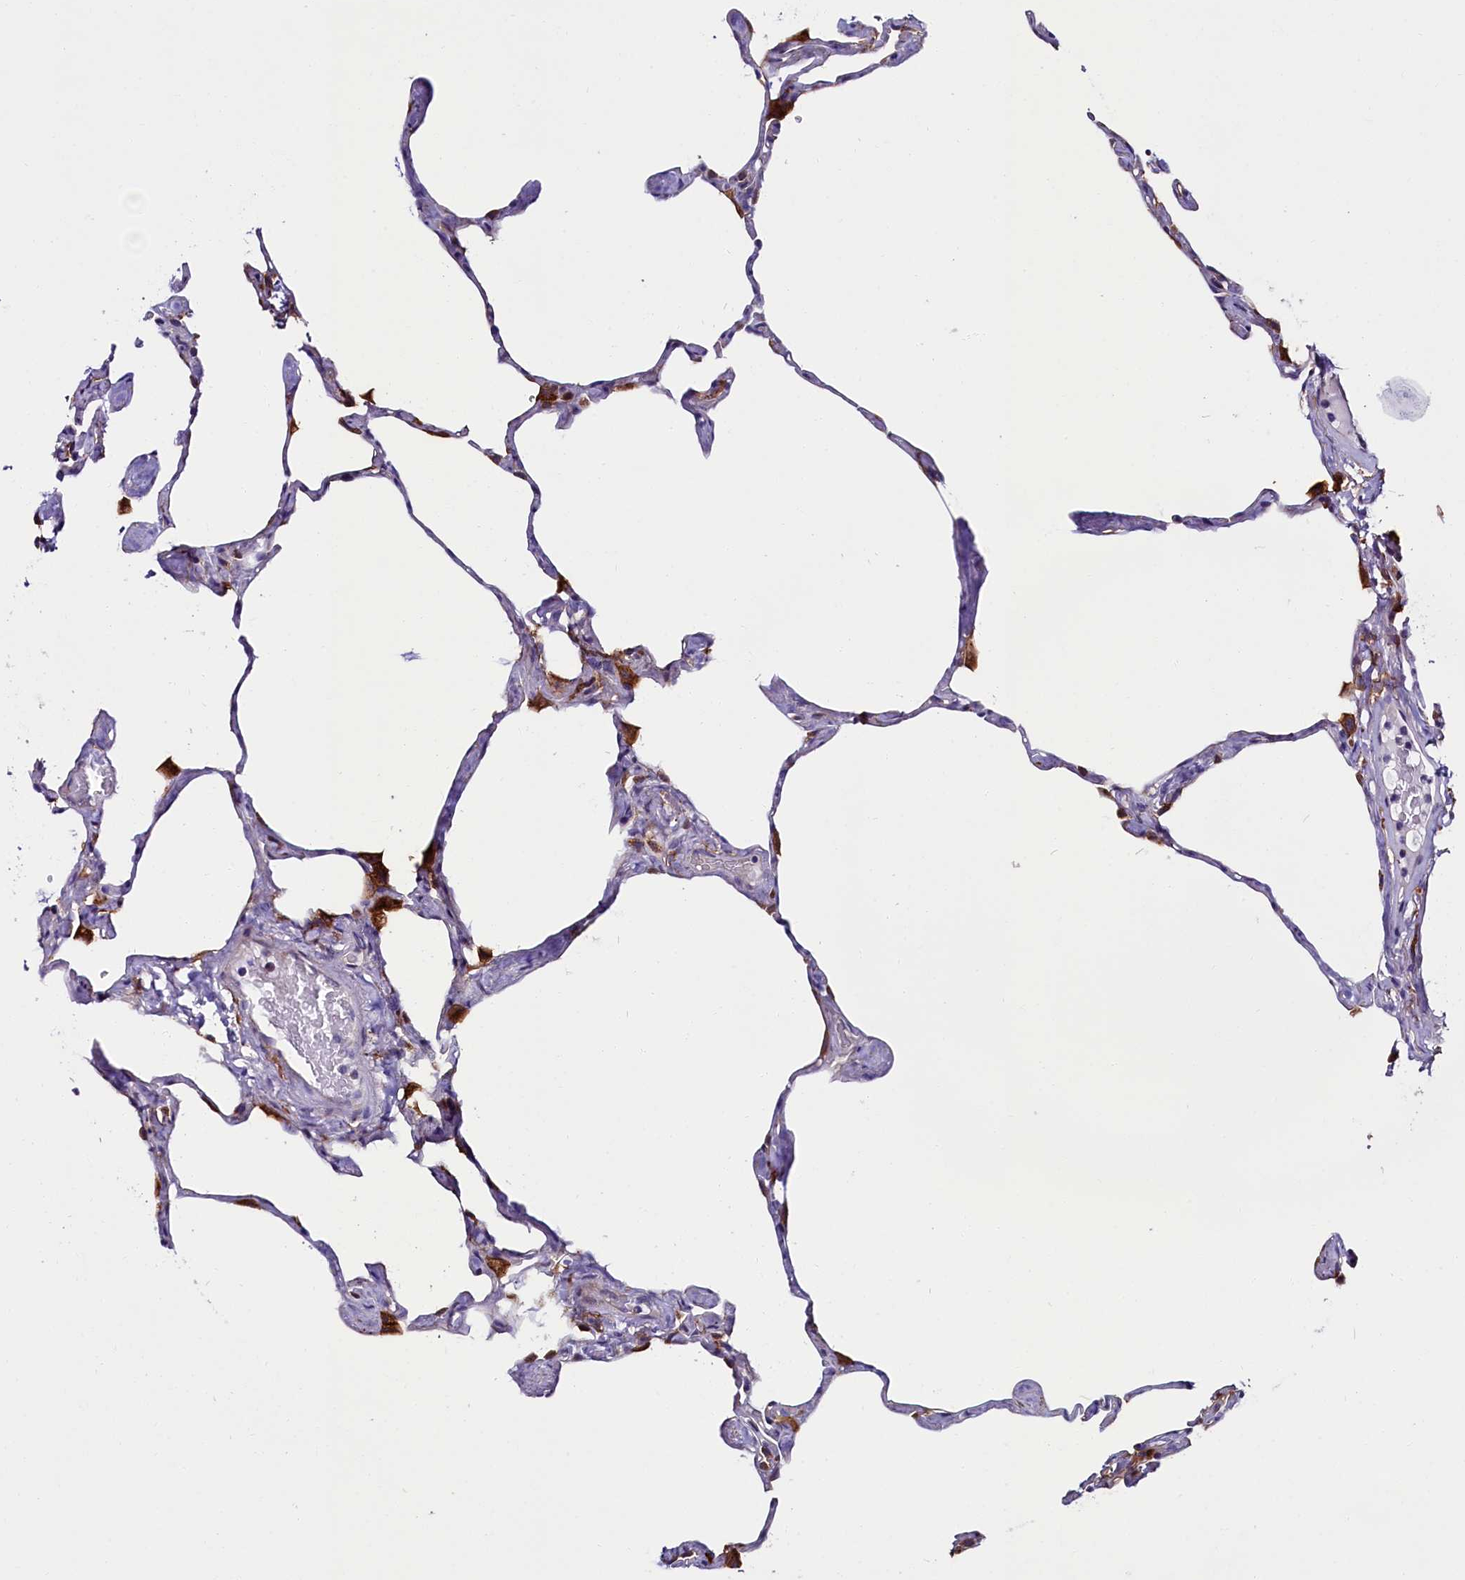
{"staining": {"intensity": "negative", "quantity": "none", "location": "none"}, "tissue": "lung", "cell_type": "Alveolar cells", "image_type": "normal", "snomed": [{"axis": "morphology", "description": "Normal tissue, NOS"}, {"axis": "topography", "description": "Lung"}], "caption": "Immunohistochemical staining of benign lung reveals no significant staining in alveolar cells.", "gene": "IL20RA", "patient": {"sex": "male", "age": 65}}